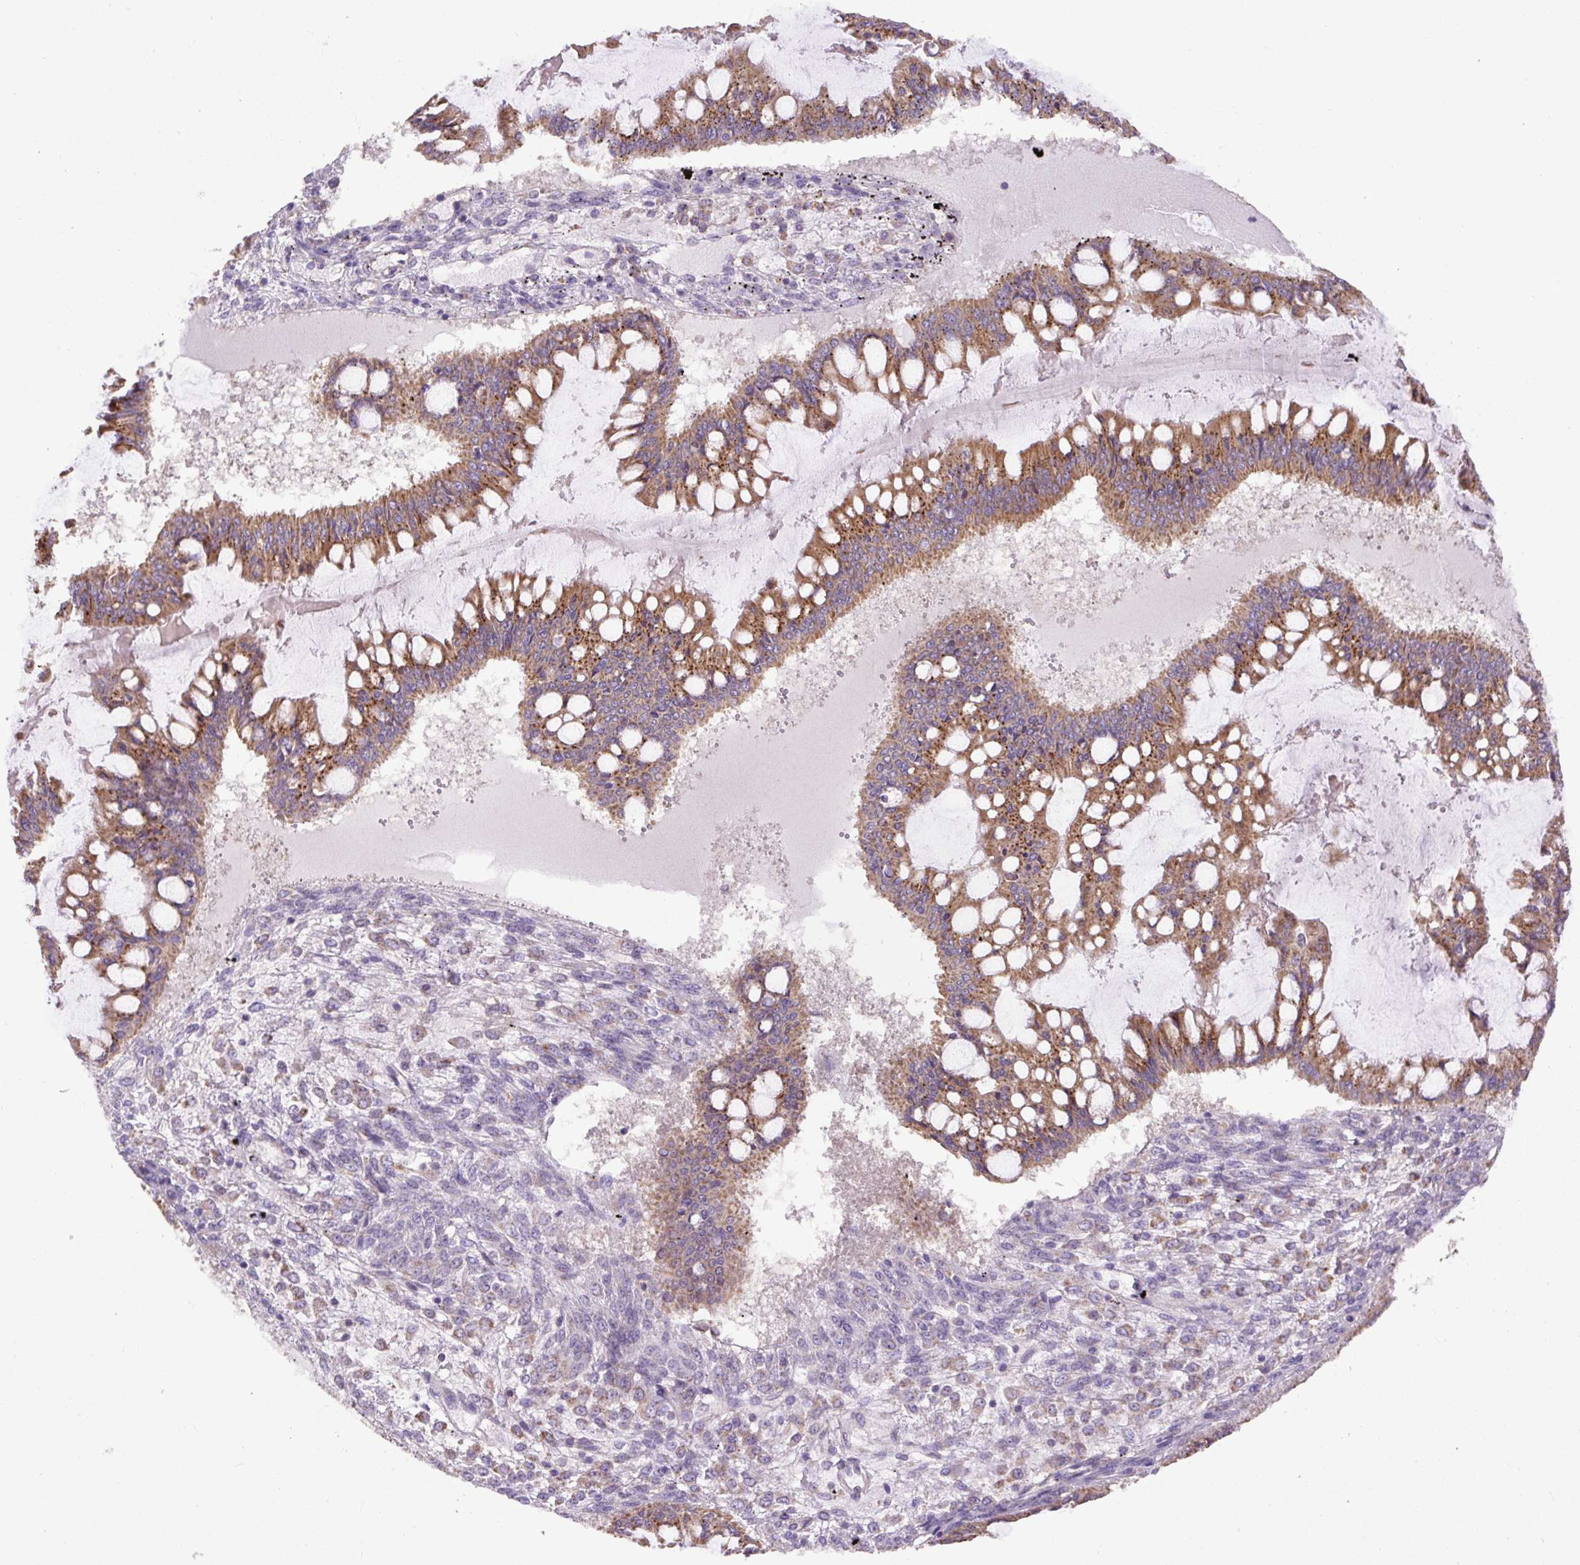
{"staining": {"intensity": "moderate", "quantity": ">75%", "location": "cytoplasmic/membranous"}, "tissue": "ovarian cancer", "cell_type": "Tumor cells", "image_type": "cancer", "snomed": [{"axis": "morphology", "description": "Cystadenocarcinoma, mucinous, NOS"}, {"axis": "topography", "description": "Ovary"}], "caption": "A medium amount of moderate cytoplasmic/membranous staining is appreciated in about >75% of tumor cells in ovarian cancer tissue. (Brightfield microscopy of DAB IHC at high magnification).", "gene": "ABR", "patient": {"sex": "female", "age": 73}}